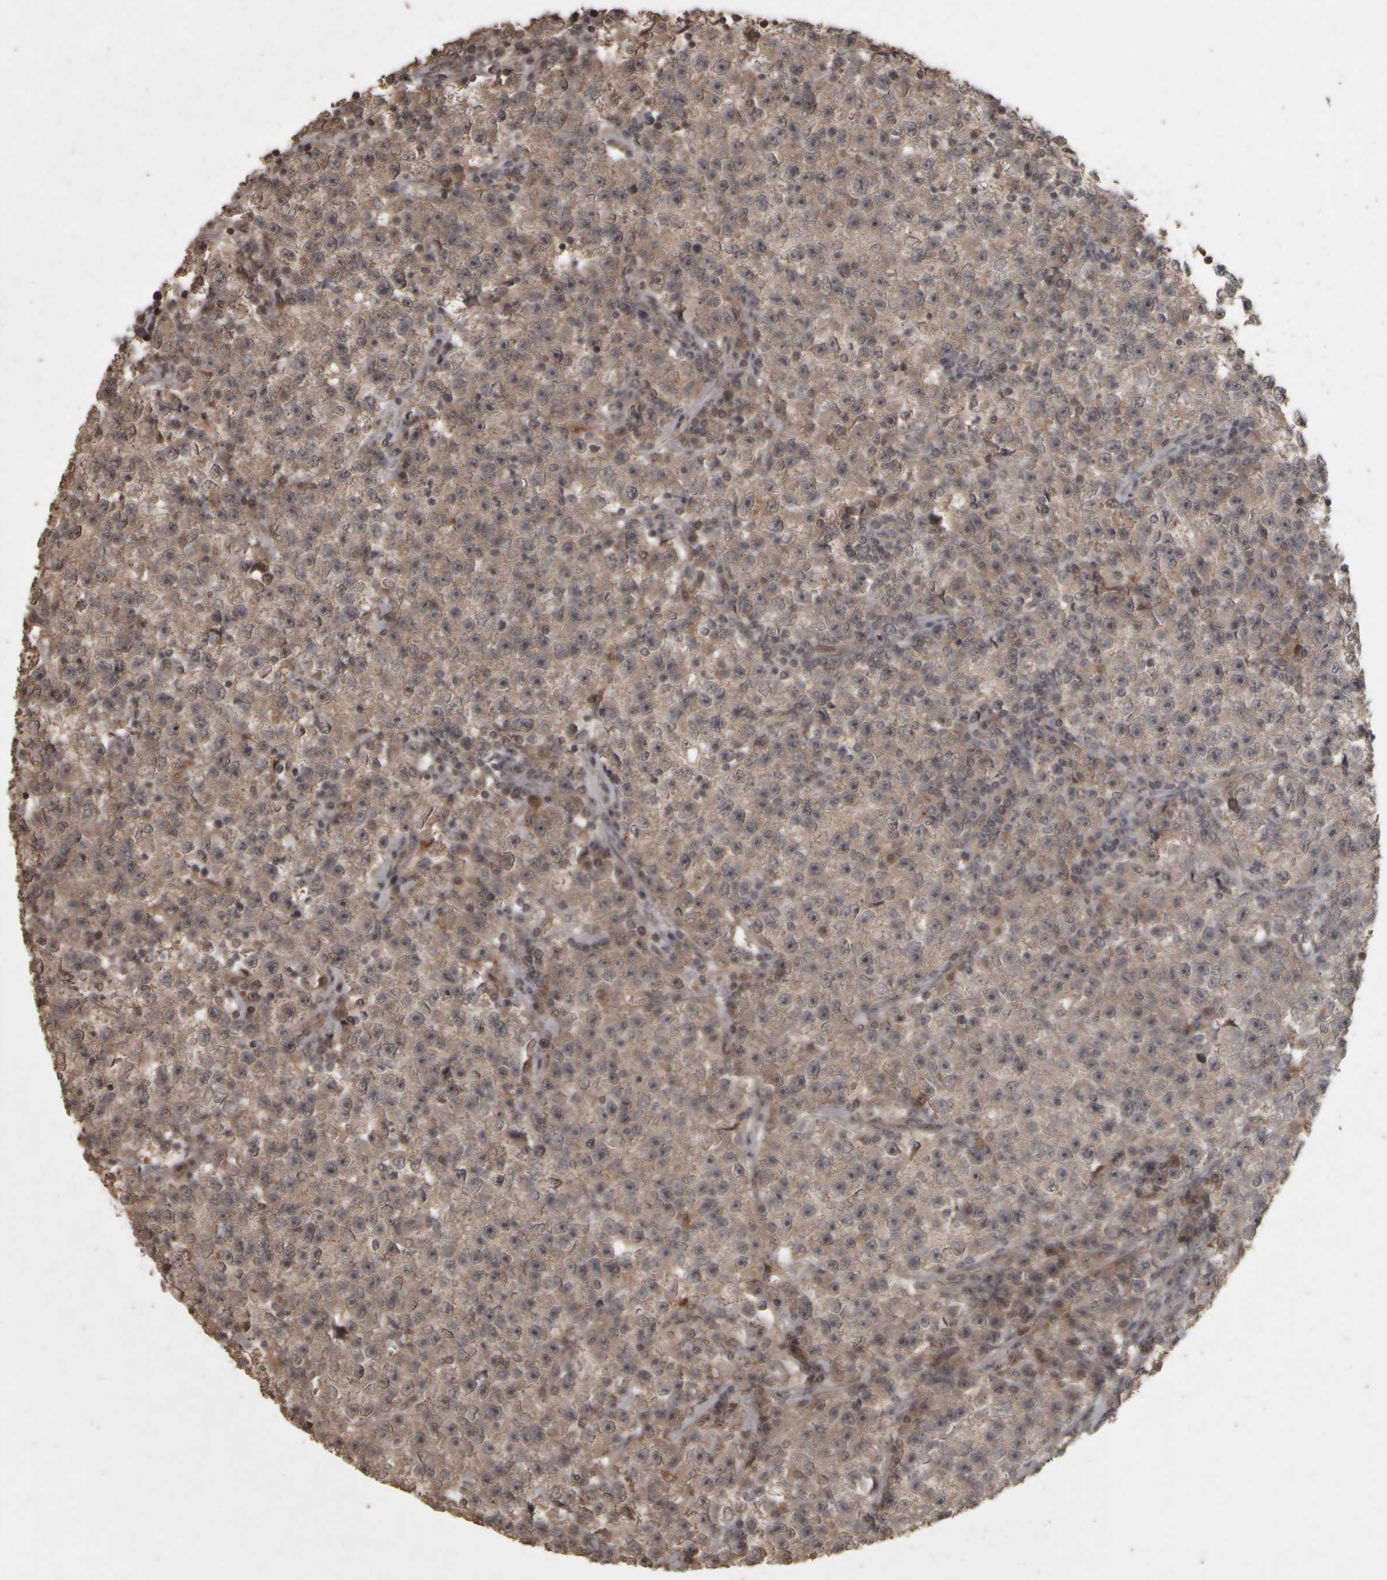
{"staining": {"intensity": "weak", "quantity": "<25%", "location": "cytoplasmic/membranous"}, "tissue": "testis cancer", "cell_type": "Tumor cells", "image_type": "cancer", "snomed": [{"axis": "morphology", "description": "Seminoma, NOS"}, {"axis": "topography", "description": "Testis"}], "caption": "An immunohistochemistry image of testis cancer (seminoma) is shown. There is no staining in tumor cells of testis cancer (seminoma).", "gene": "ACO1", "patient": {"sex": "male", "age": 22}}